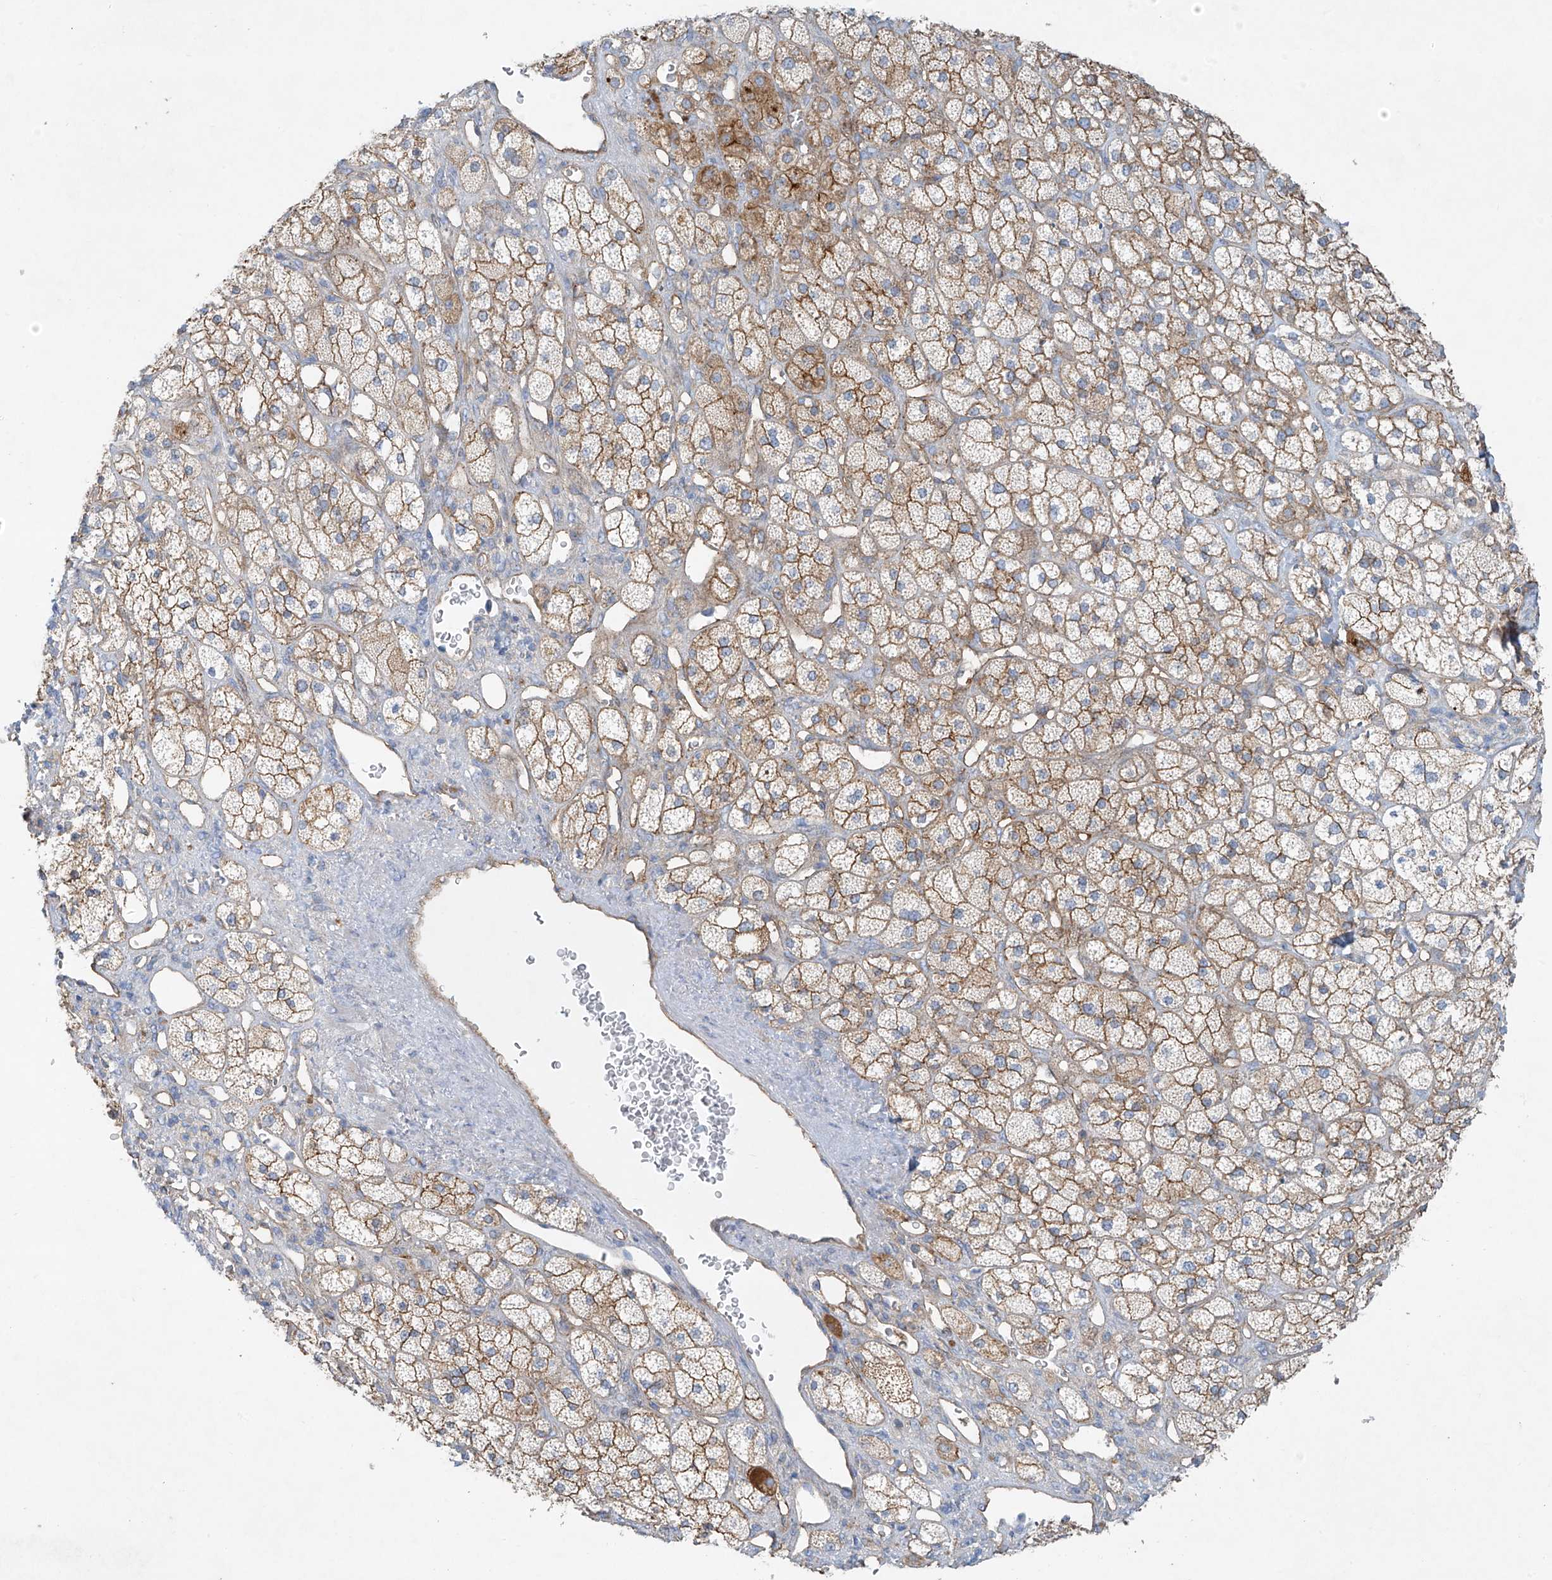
{"staining": {"intensity": "moderate", "quantity": ">75%", "location": "cytoplasmic/membranous"}, "tissue": "adrenal gland", "cell_type": "Glandular cells", "image_type": "normal", "snomed": [{"axis": "morphology", "description": "Normal tissue, NOS"}, {"axis": "topography", "description": "Adrenal gland"}], "caption": "DAB (3,3'-diaminobenzidine) immunohistochemical staining of normal human adrenal gland displays moderate cytoplasmic/membranous protein staining in approximately >75% of glandular cells. The staining was performed using DAB, with brown indicating positive protein expression. Nuclei are stained blue with hematoxylin.", "gene": "VAMP5", "patient": {"sex": "male", "age": 61}}